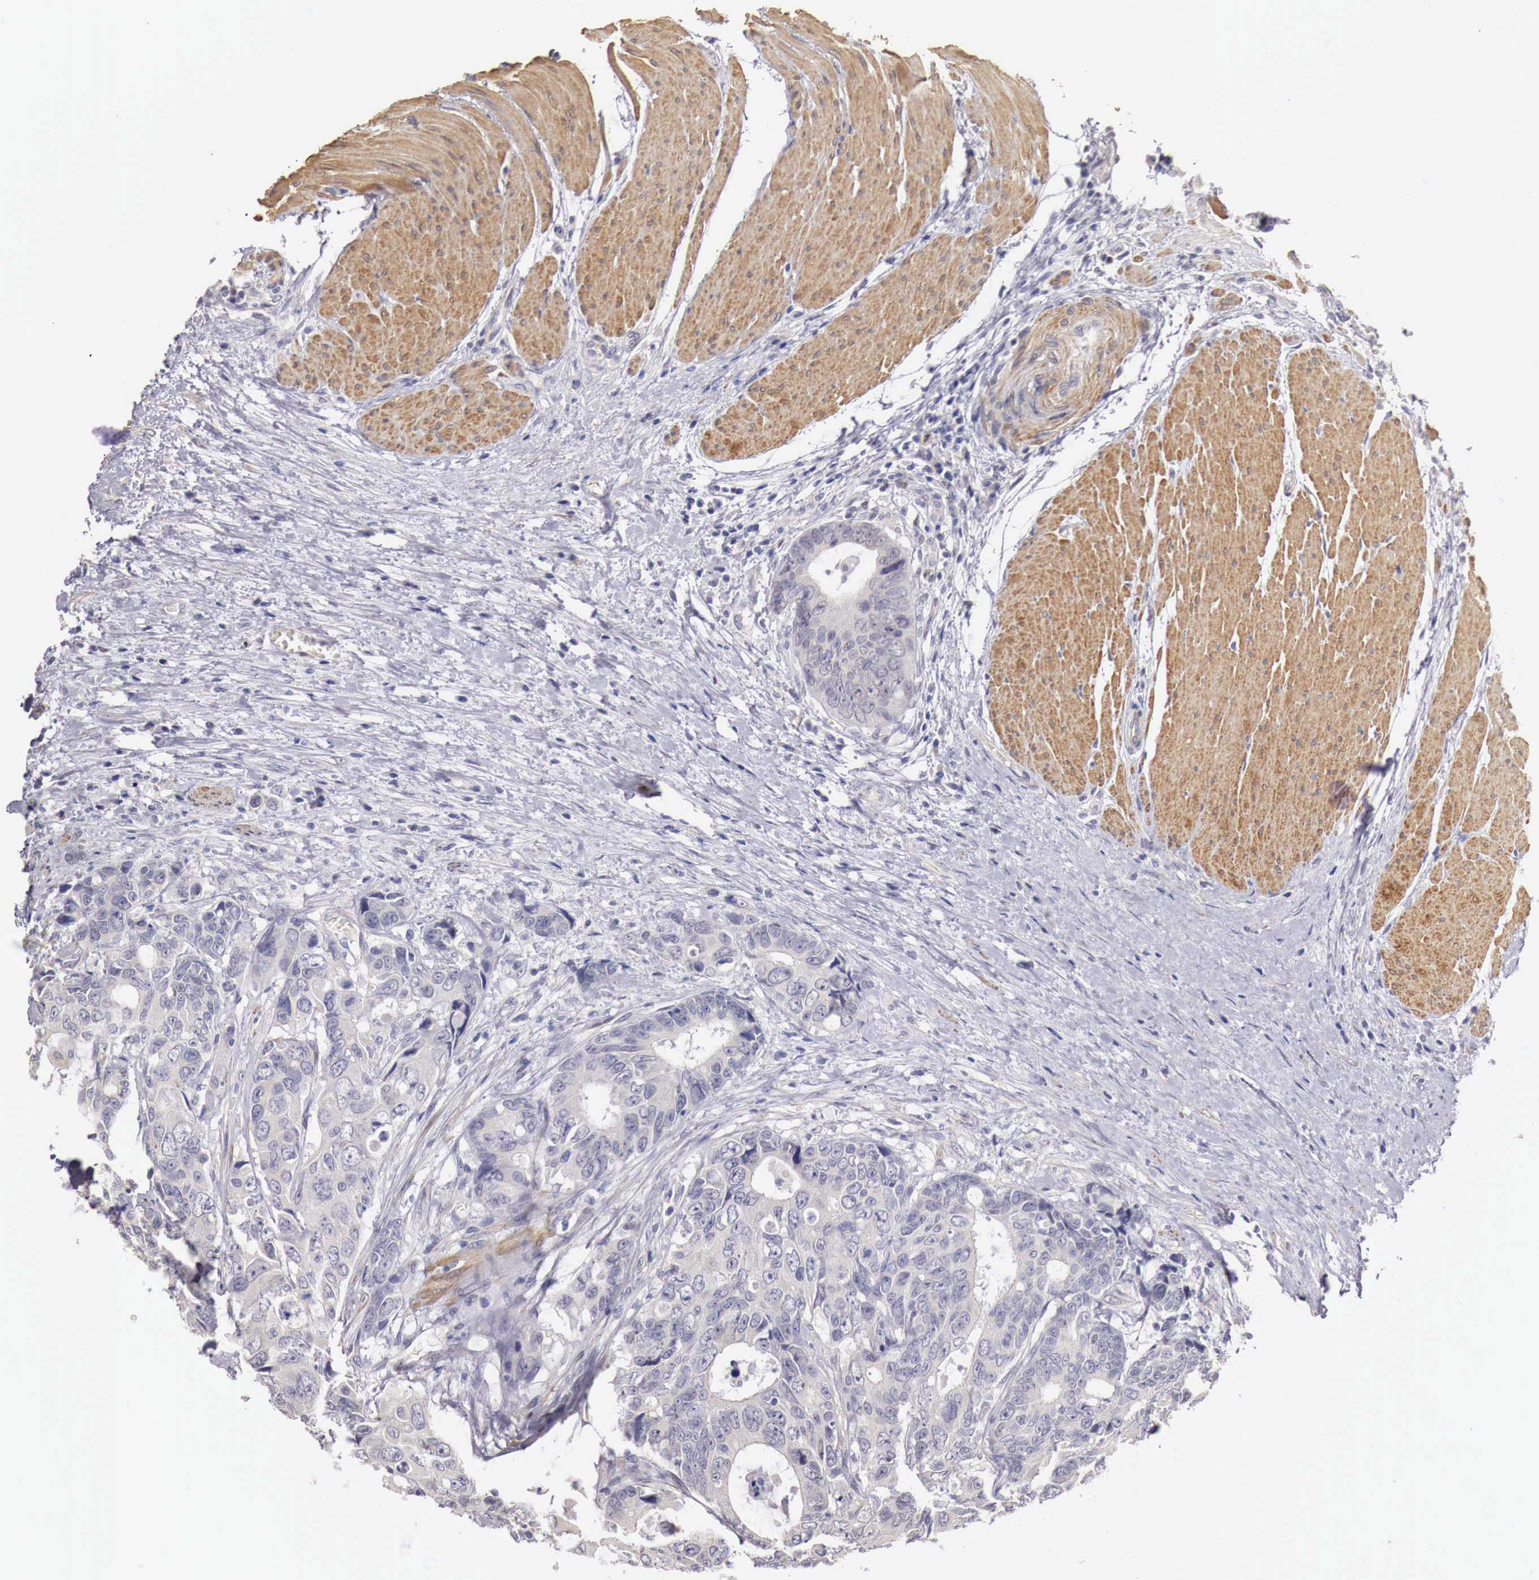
{"staining": {"intensity": "negative", "quantity": "none", "location": "none"}, "tissue": "colorectal cancer", "cell_type": "Tumor cells", "image_type": "cancer", "snomed": [{"axis": "morphology", "description": "Adenocarcinoma, NOS"}, {"axis": "topography", "description": "Rectum"}], "caption": "This is an immunohistochemistry (IHC) micrograph of human colorectal adenocarcinoma. There is no positivity in tumor cells.", "gene": "ENOX2", "patient": {"sex": "female", "age": 67}}